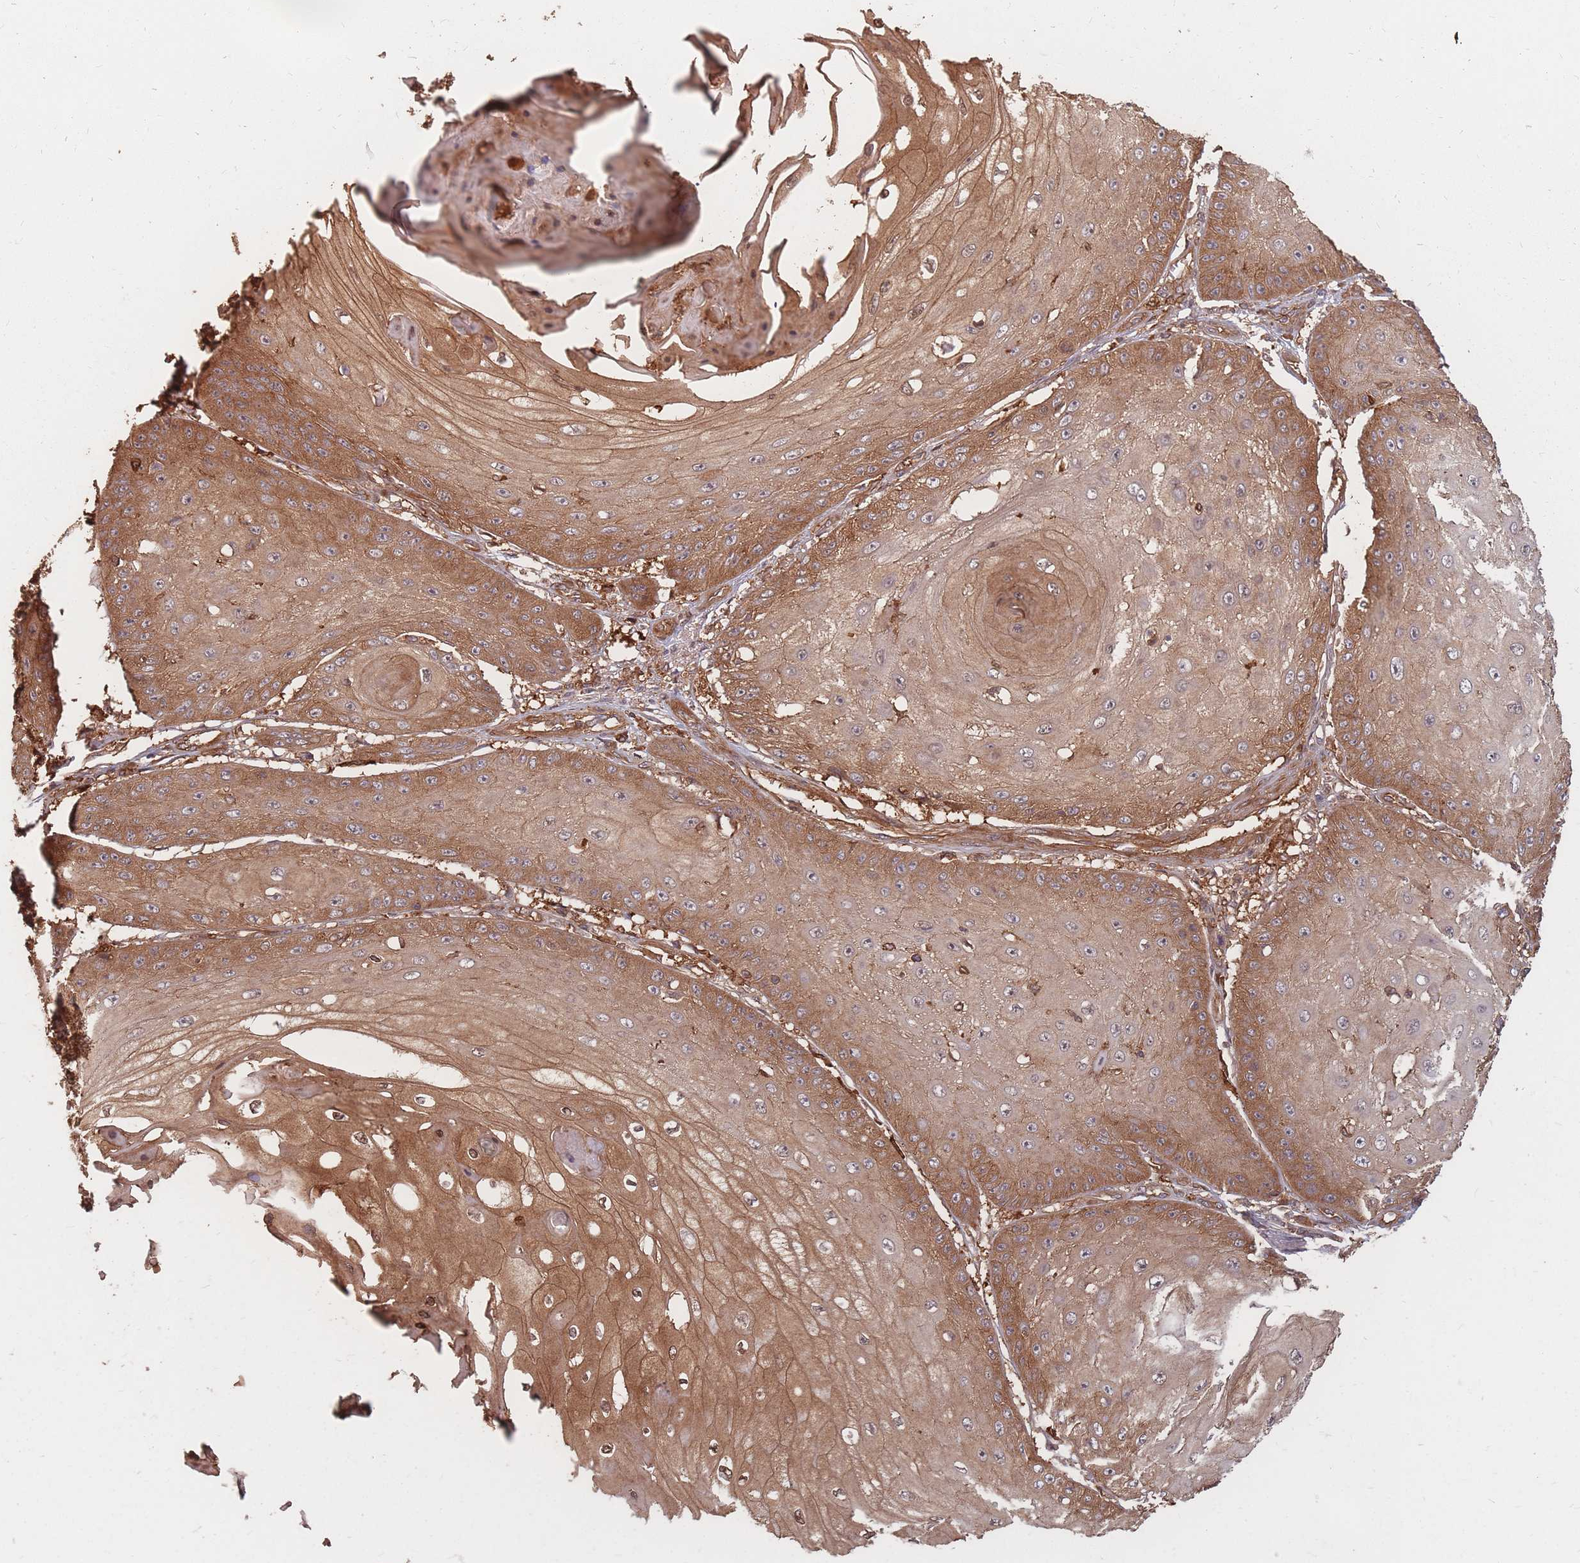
{"staining": {"intensity": "moderate", "quantity": ">75%", "location": "cytoplasmic/membranous"}, "tissue": "skin cancer", "cell_type": "Tumor cells", "image_type": "cancer", "snomed": [{"axis": "morphology", "description": "Squamous cell carcinoma, NOS"}, {"axis": "topography", "description": "Skin"}], "caption": "DAB (3,3'-diaminobenzidine) immunohistochemical staining of human squamous cell carcinoma (skin) shows moderate cytoplasmic/membranous protein positivity in approximately >75% of tumor cells.", "gene": "PLS3", "patient": {"sex": "male", "age": 70}}